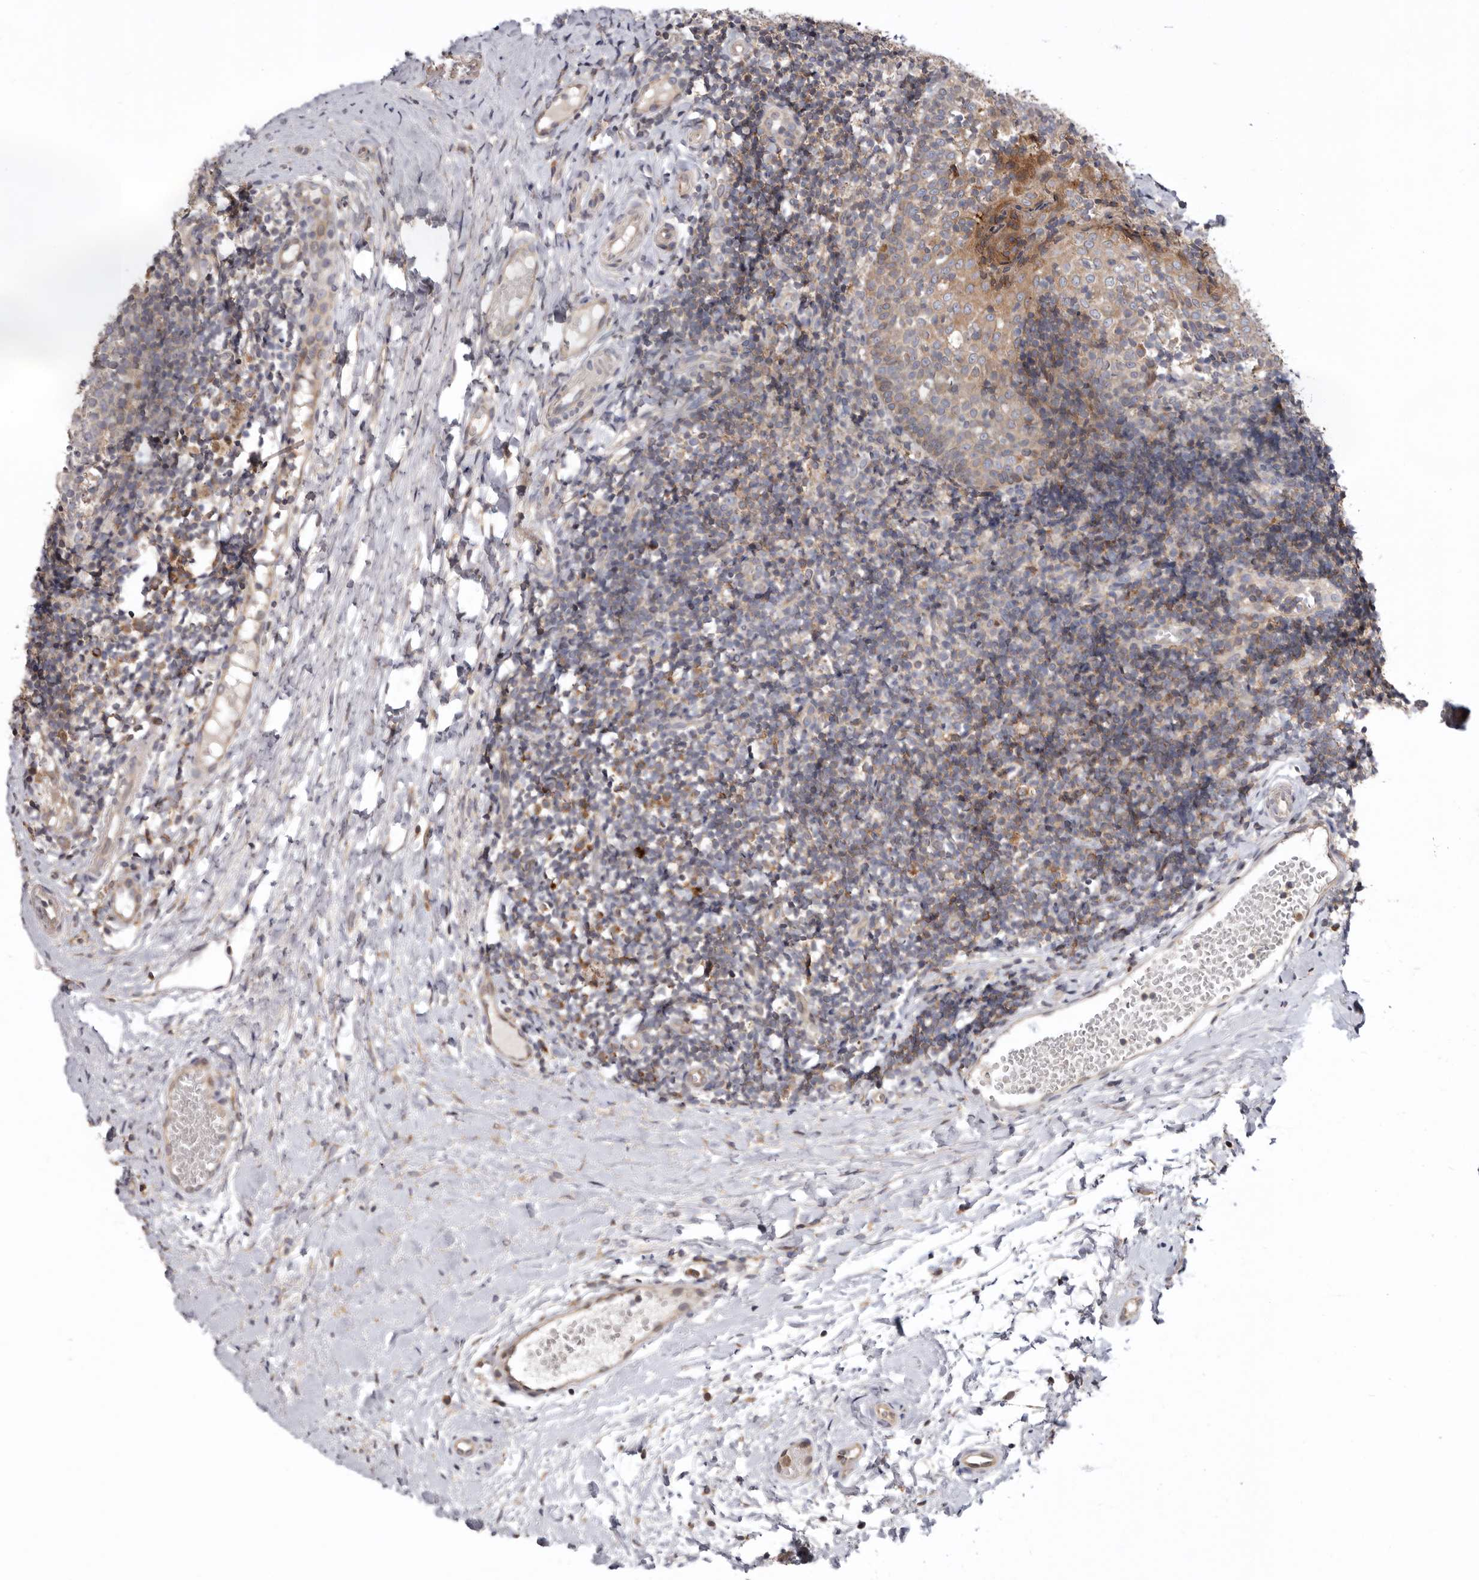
{"staining": {"intensity": "weak", "quantity": "<25%", "location": "cytoplasmic/membranous"}, "tissue": "tonsil", "cell_type": "Germinal center cells", "image_type": "normal", "snomed": [{"axis": "morphology", "description": "Normal tissue, NOS"}, {"axis": "topography", "description": "Tonsil"}], "caption": "This is a photomicrograph of IHC staining of normal tonsil, which shows no staining in germinal center cells.", "gene": "TMUB1", "patient": {"sex": "female", "age": 19}}